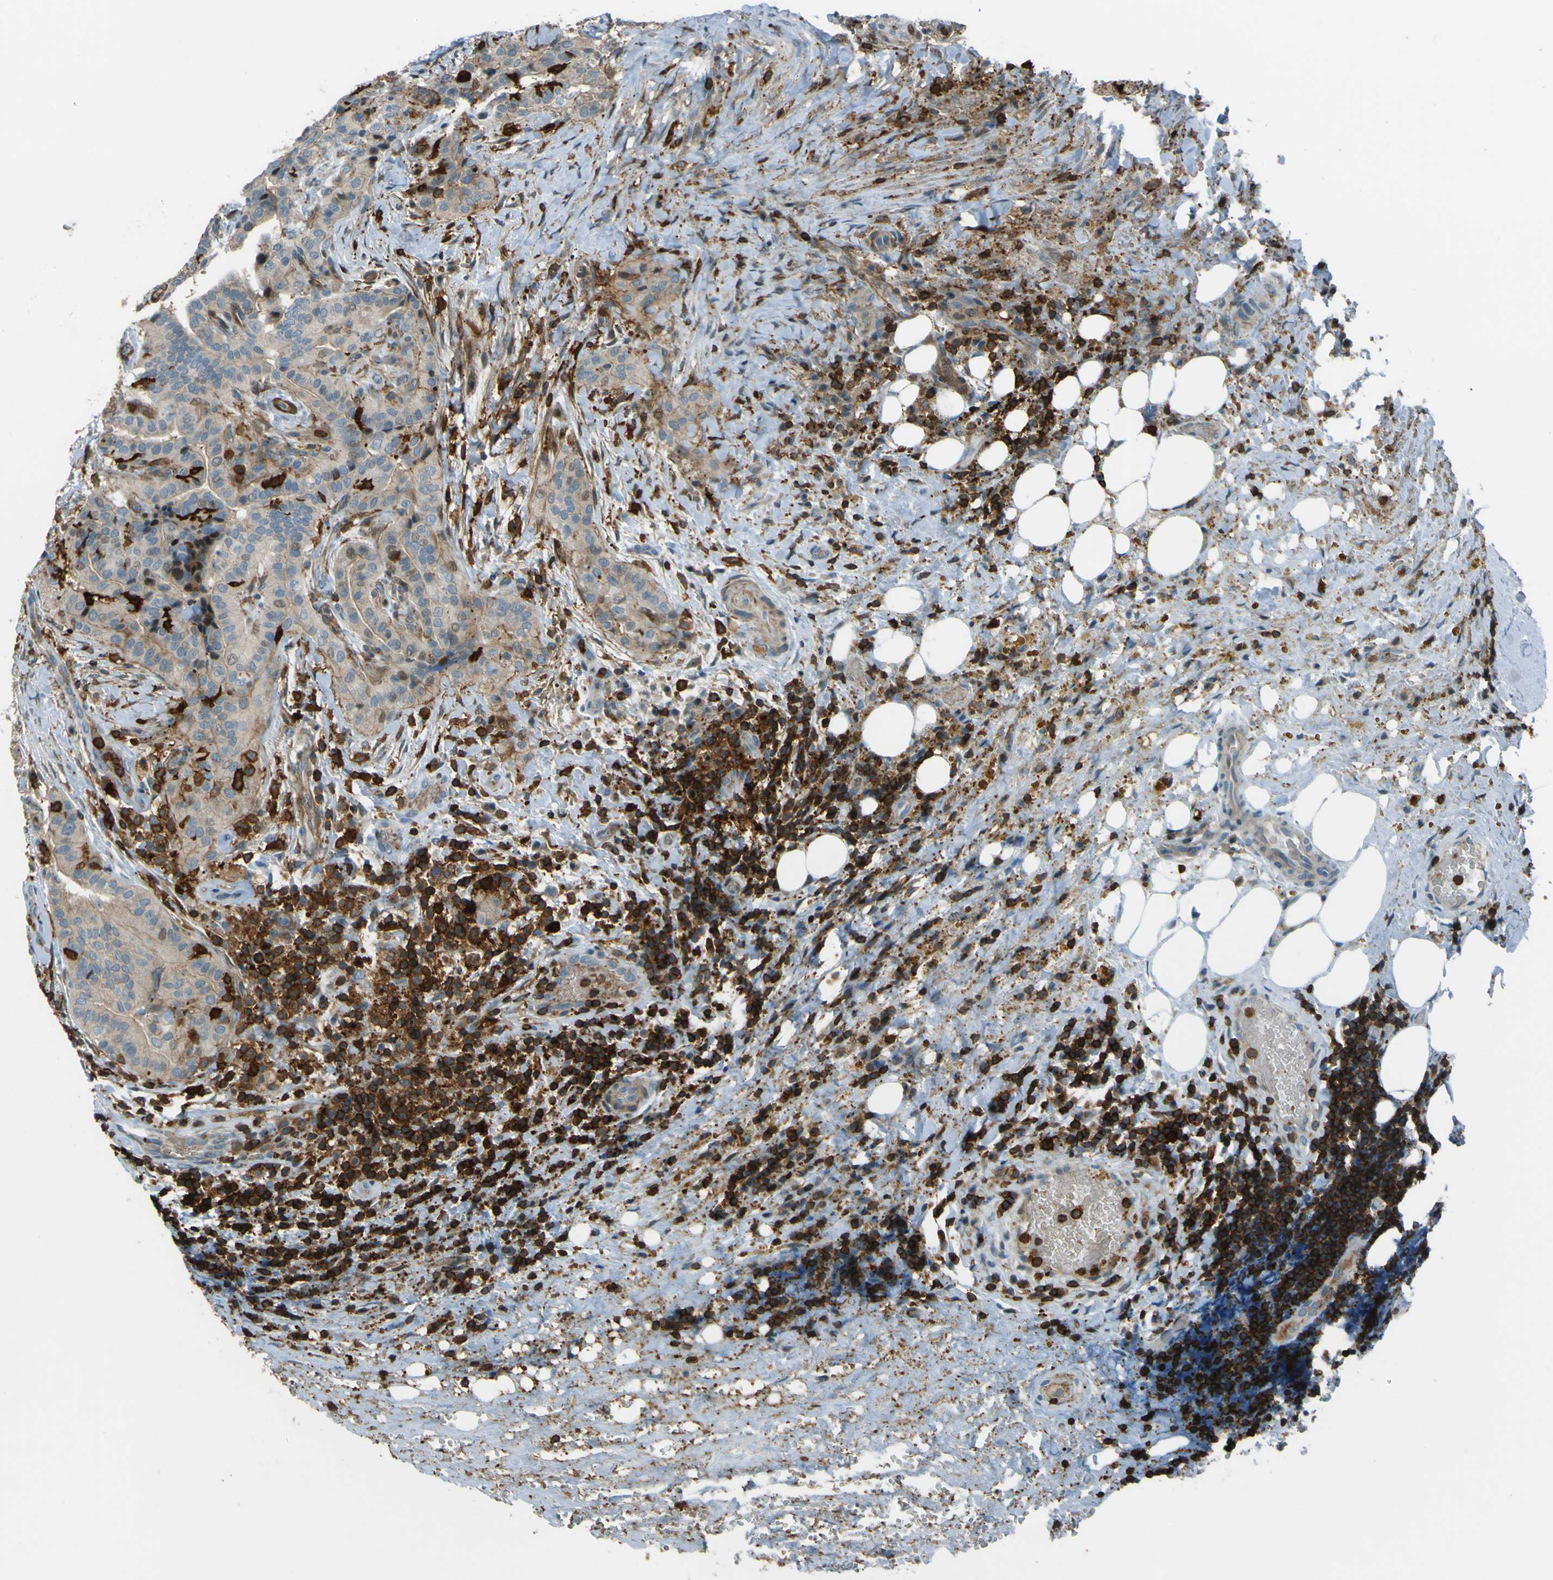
{"staining": {"intensity": "weak", "quantity": "25%-75%", "location": "cytoplasmic/membranous"}, "tissue": "thyroid cancer", "cell_type": "Tumor cells", "image_type": "cancer", "snomed": [{"axis": "morphology", "description": "Papillary adenocarcinoma, NOS"}, {"axis": "topography", "description": "Thyroid gland"}], "caption": "Protein expression analysis of human papillary adenocarcinoma (thyroid) reveals weak cytoplasmic/membranous staining in about 25%-75% of tumor cells. Nuclei are stained in blue.", "gene": "PCDHB5", "patient": {"sex": "male", "age": 77}}